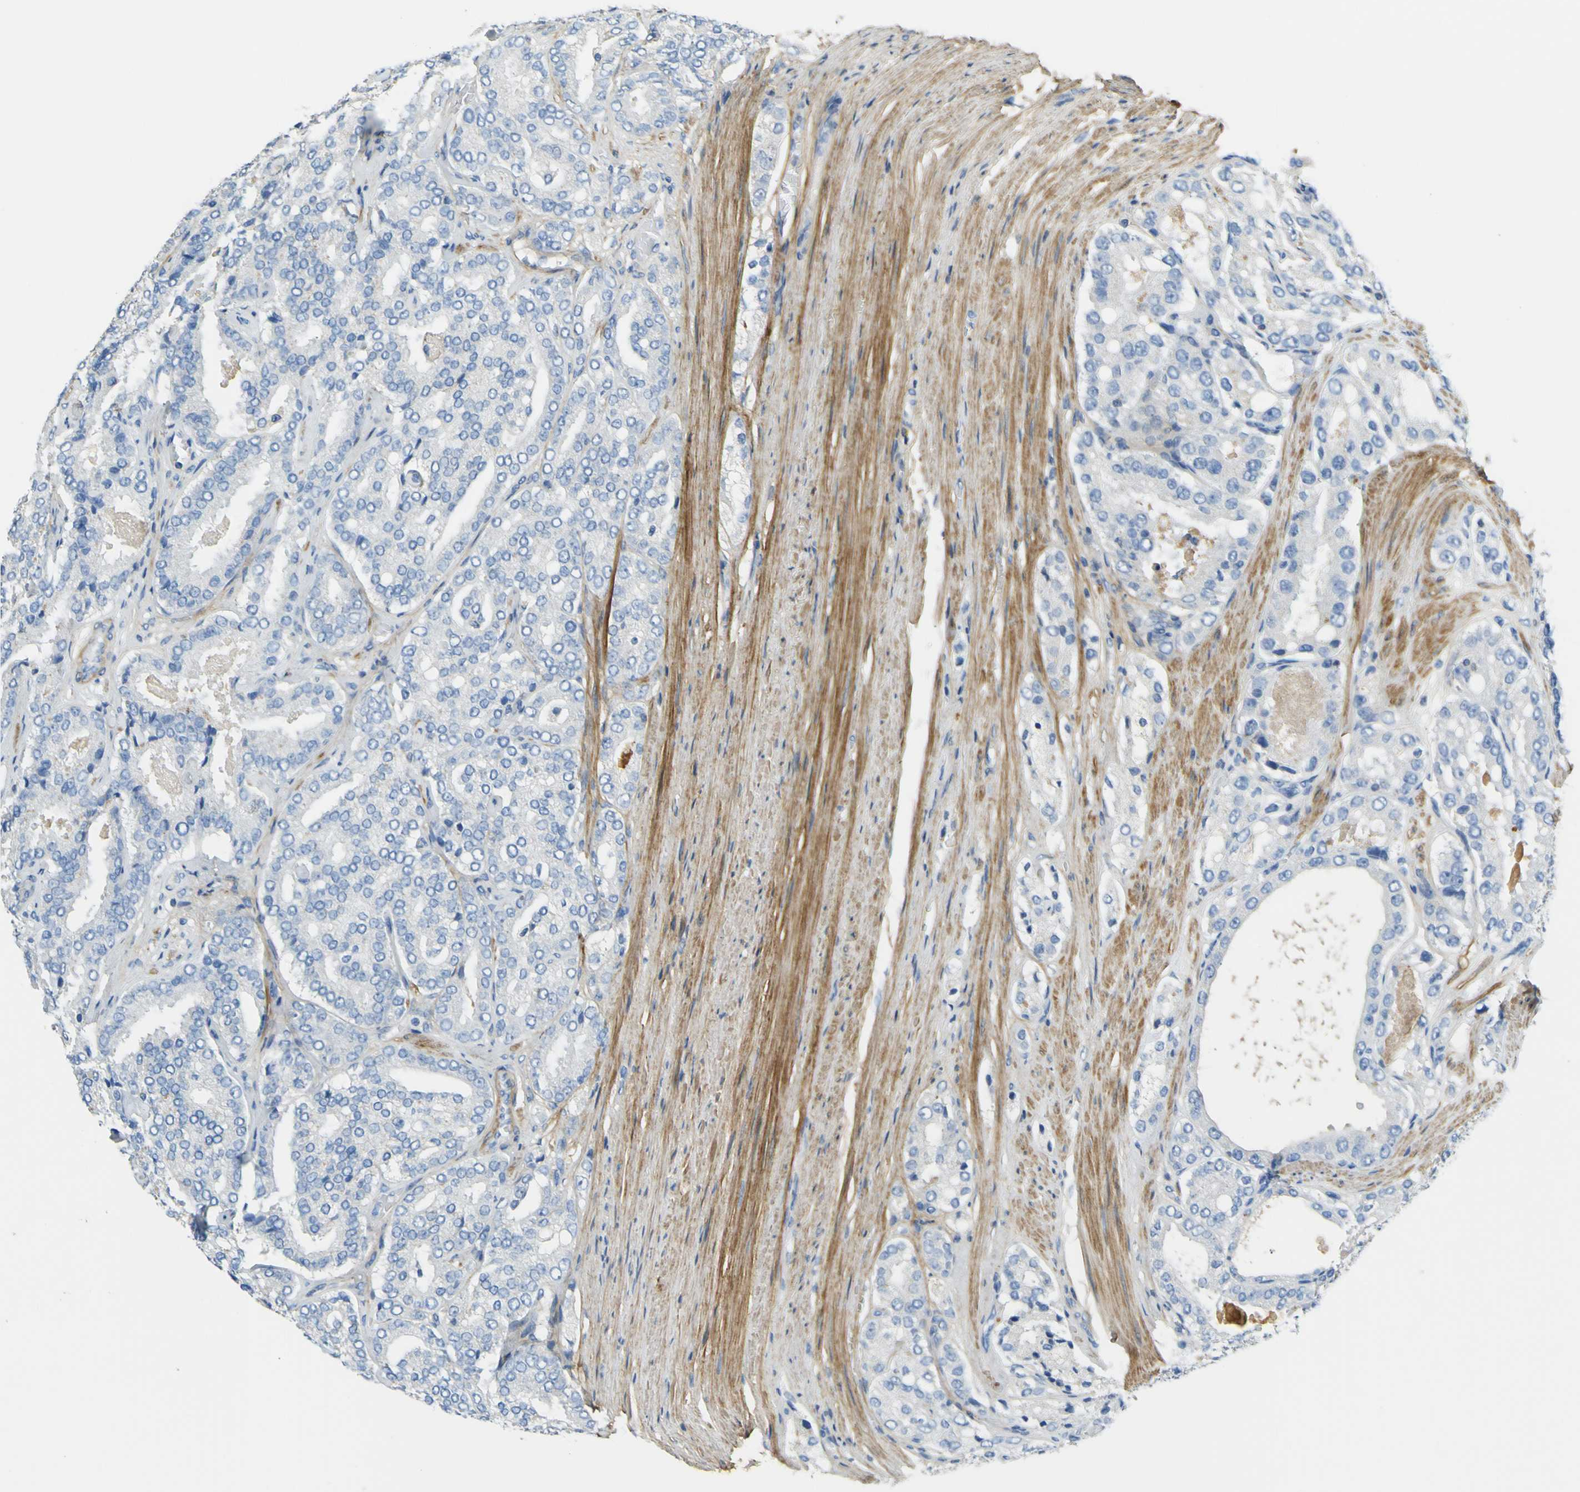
{"staining": {"intensity": "negative", "quantity": "none", "location": "none"}, "tissue": "prostate cancer", "cell_type": "Tumor cells", "image_type": "cancer", "snomed": [{"axis": "morphology", "description": "Adenocarcinoma, High grade"}, {"axis": "topography", "description": "Prostate"}], "caption": "This is an immunohistochemistry (IHC) image of human prostate high-grade adenocarcinoma. There is no staining in tumor cells.", "gene": "OGN", "patient": {"sex": "male", "age": 65}}